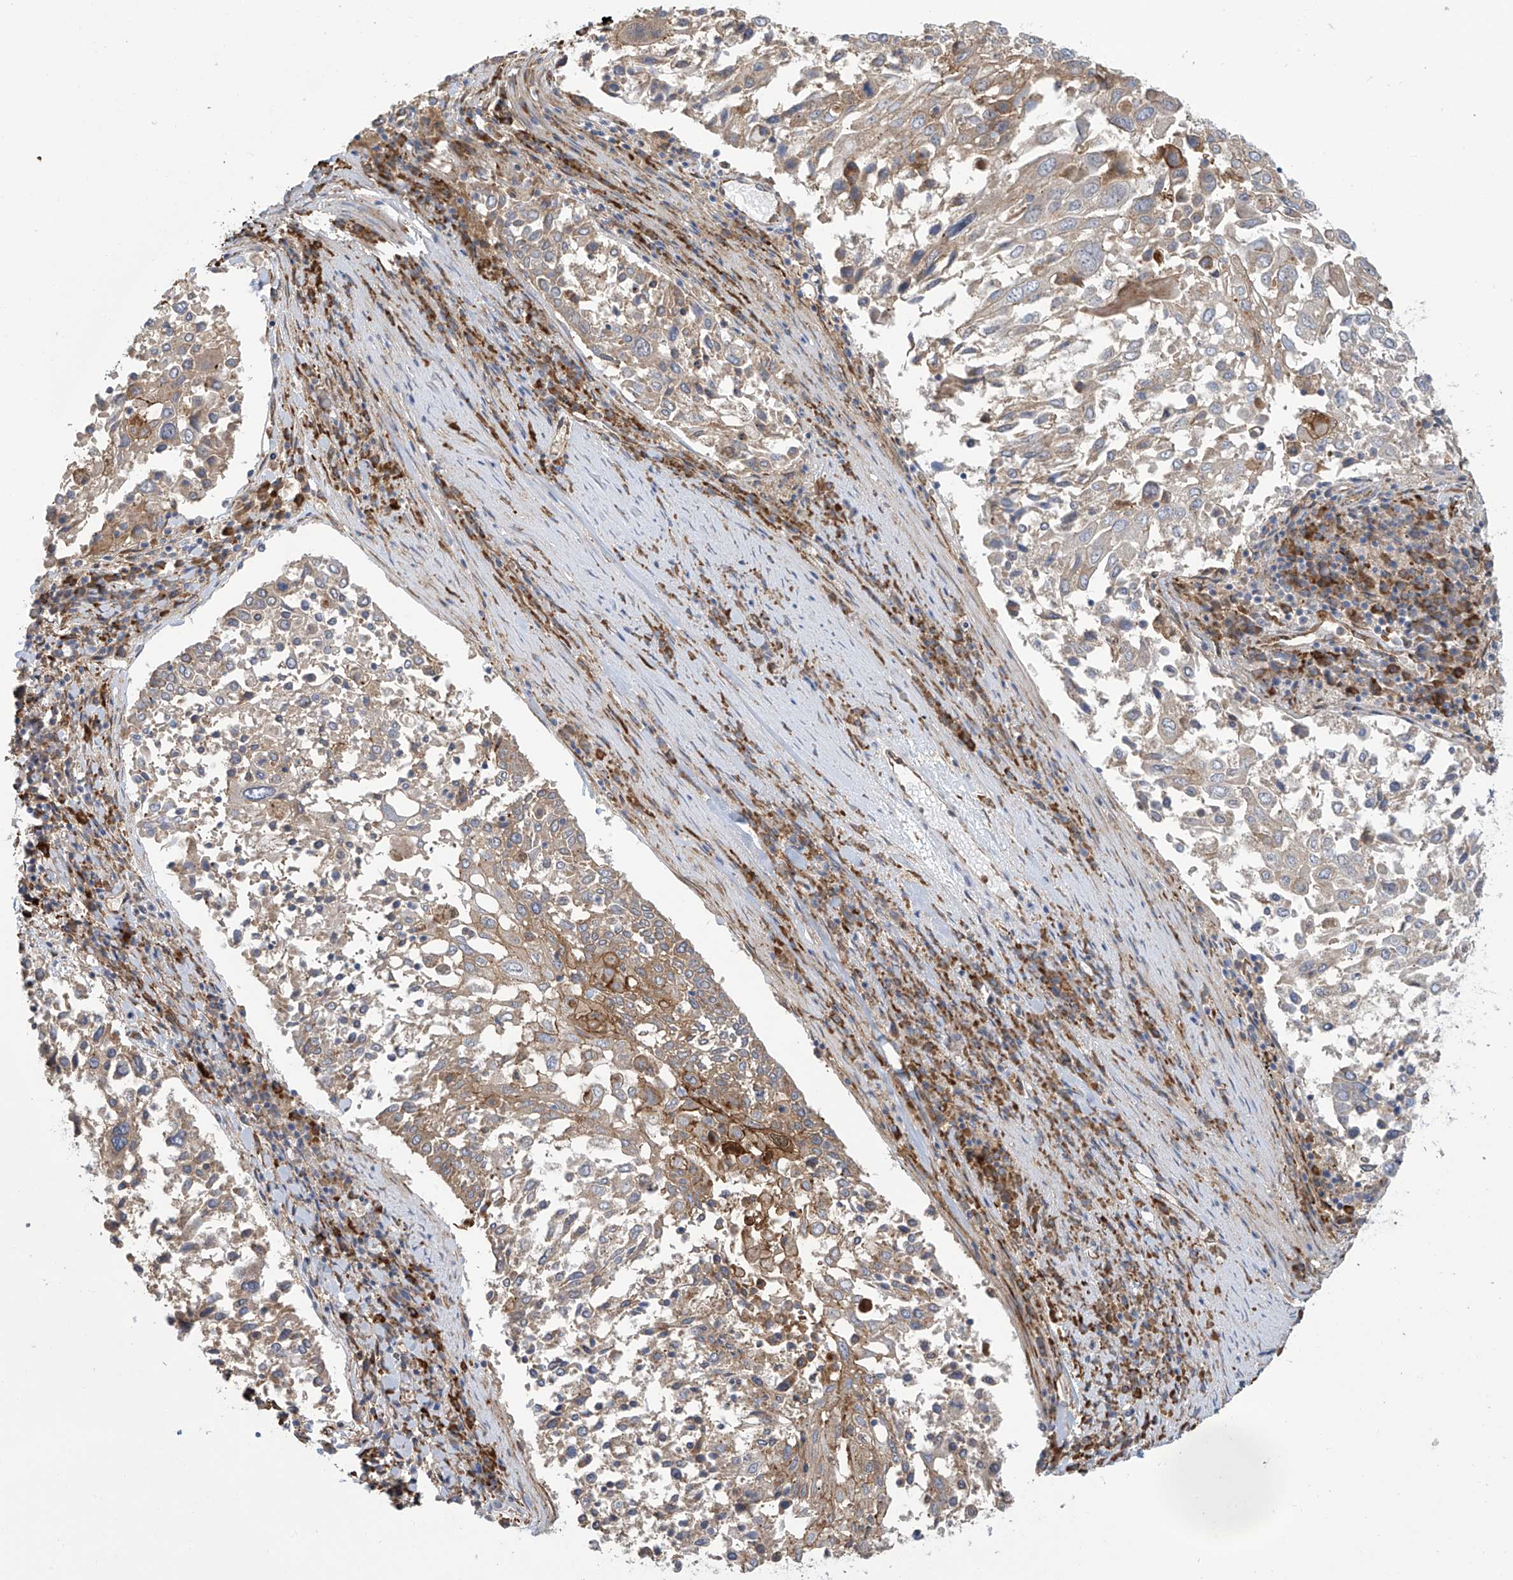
{"staining": {"intensity": "weak", "quantity": "25%-75%", "location": "cytoplasmic/membranous"}, "tissue": "lung cancer", "cell_type": "Tumor cells", "image_type": "cancer", "snomed": [{"axis": "morphology", "description": "Squamous cell carcinoma, NOS"}, {"axis": "topography", "description": "Lung"}], "caption": "Immunohistochemistry staining of lung squamous cell carcinoma, which displays low levels of weak cytoplasmic/membranous staining in approximately 25%-75% of tumor cells indicating weak cytoplasmic/membranous protein positivity. The staining was performed using DAB (3,3'-diaminobenzidine) (brown) for protein detection and nuclei were counterstained in hematoxylin (blue).", "gene": "KIAA1522", "patient": {"sex": "male", "age": 65}}